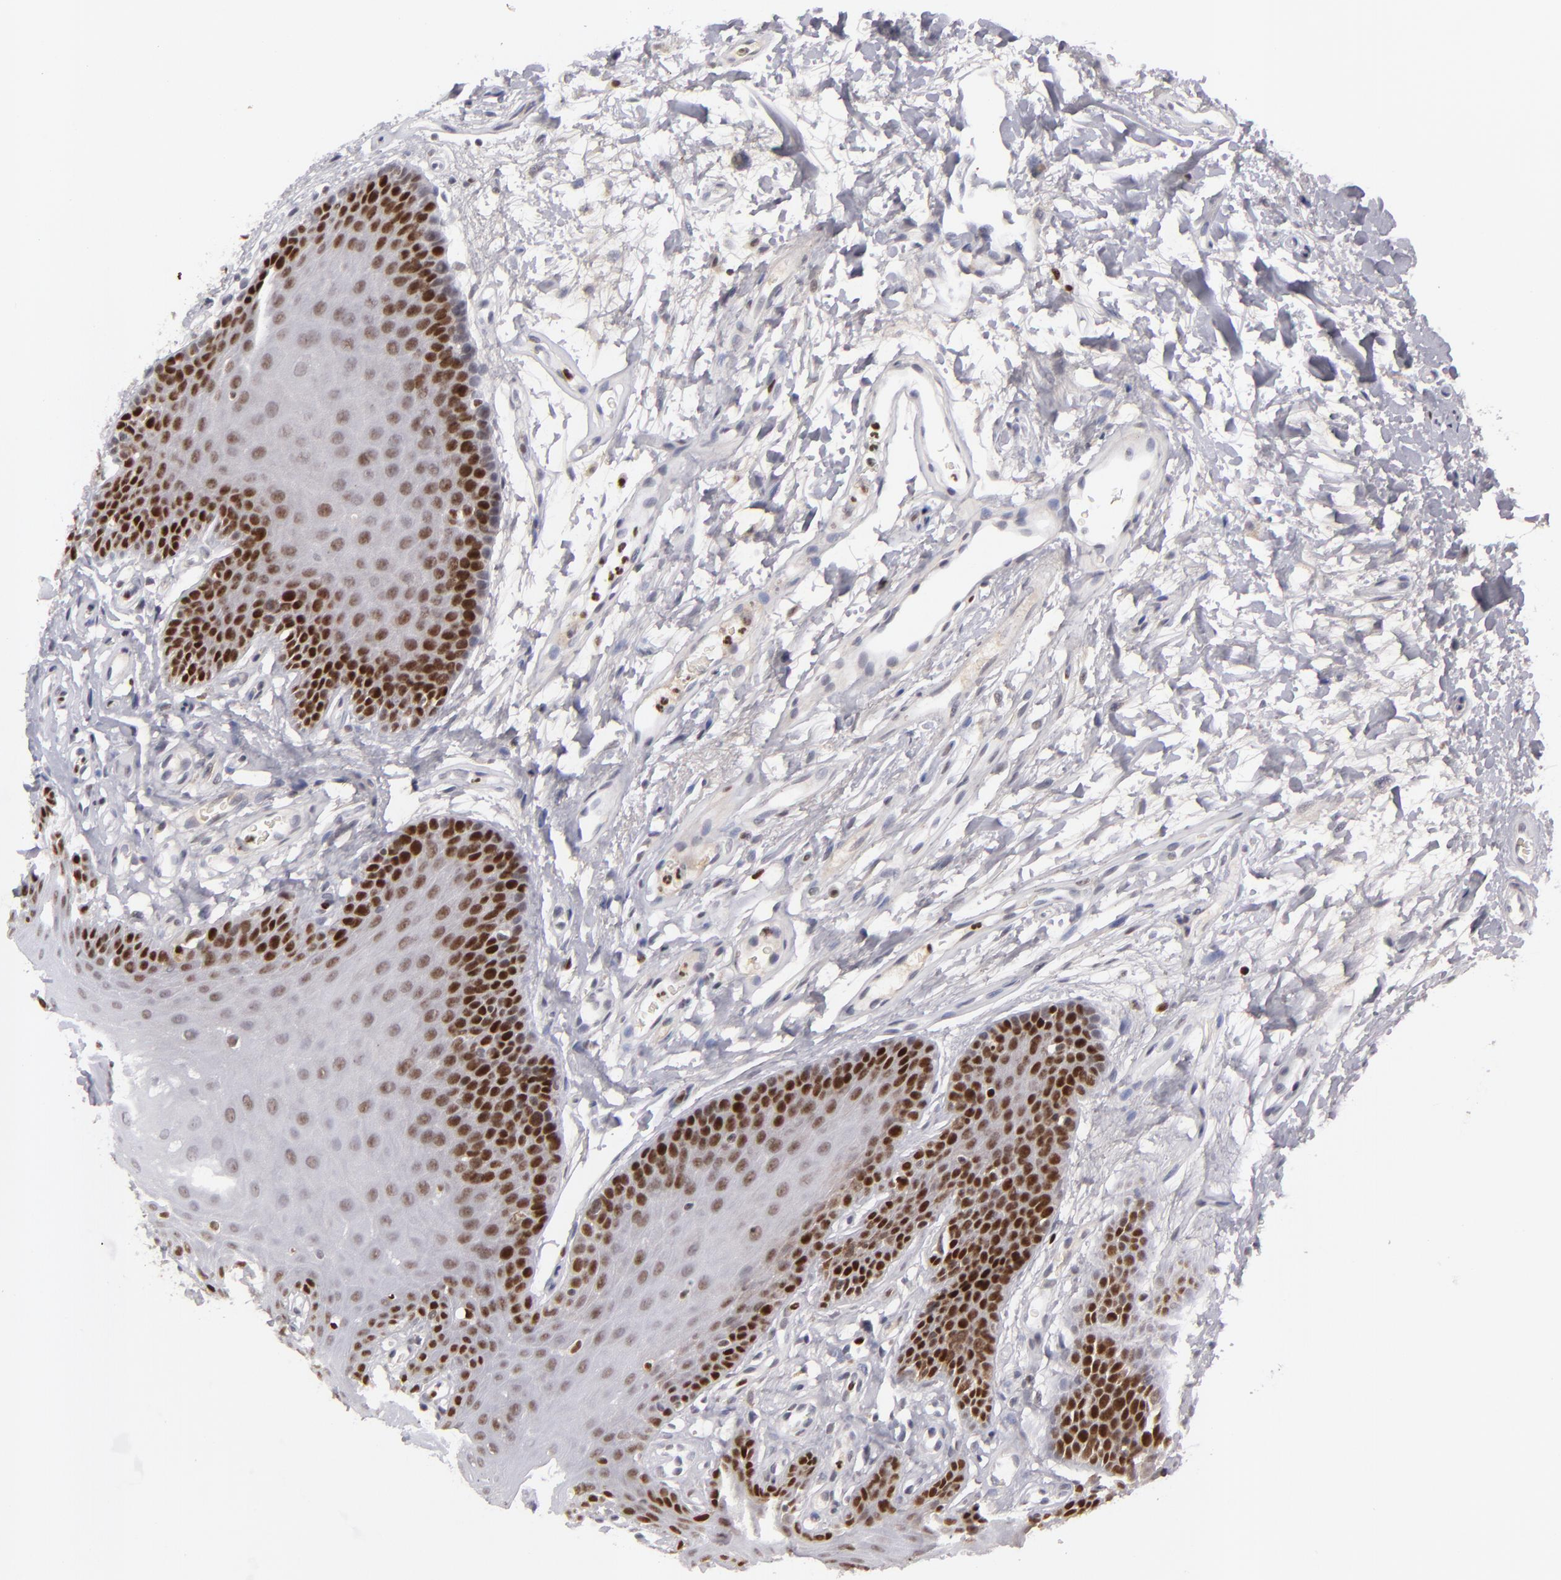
{"staining": {"intensity": "strong", "quantity": "25%-75%", "location": "nuclear"}, "tissue": "oral mucosa", "cell_type": "Squamous epithelial cells", "image_type": "normal", "snomed": [{"axis": "morphology", "description": "Normal tissue, NOS"}, {"axis": "topography", "description": "Oral tissue"}], "caption": "A photomicrograph of oral mucosa stained for a protein displays strong nuclear brown staining in squamous epithelial cells.", "gene": "FEN1", "patient": {"sex": "male", "age": 62}}